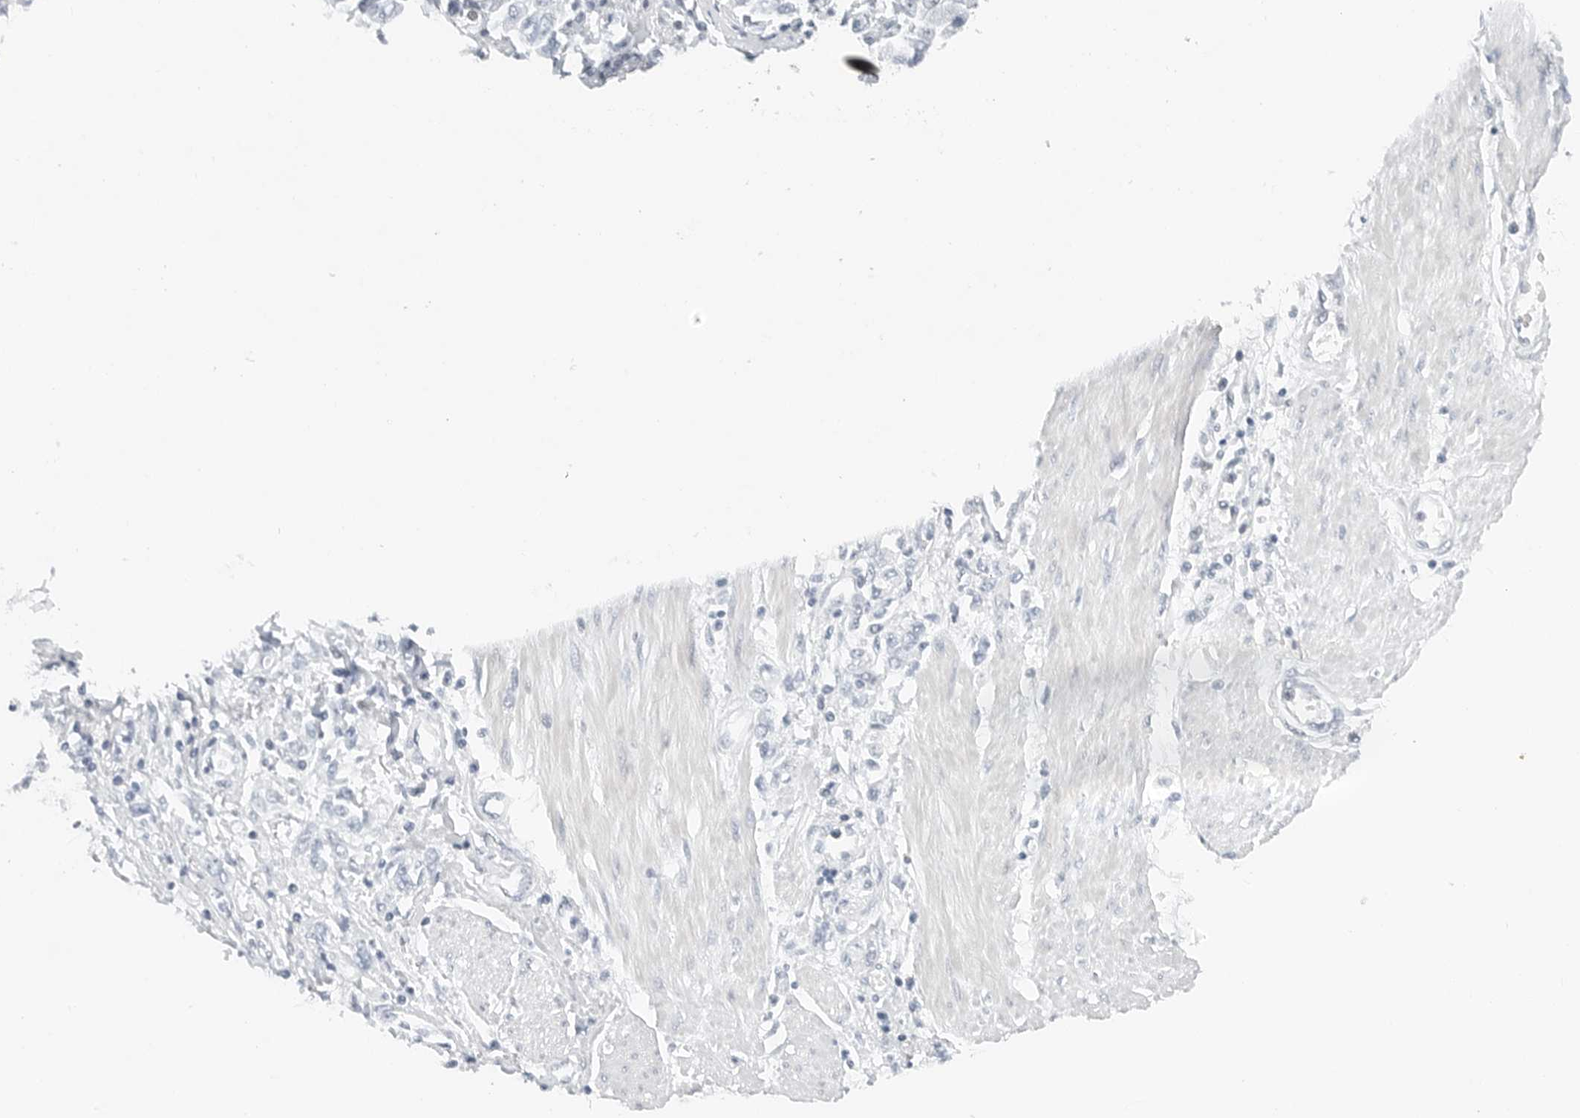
{"staining": {"intensity": "negative", "quantity": "none", "location": "none"}, "tissue": "stomach cancer", "cell_type": "Tumor cells", "image_type": "cancer", "snomed": [{"axis": "morphology", "description": "Adenocarcinoma, NOS"}, {"axis": "topography", "description": "Stomach"}], "caption": "The image exhibits no significant positivity in tumor cells of stomach cancer. The staining was performed using DAB (3,3'-diaminobenzidine) to visualize the protein expression in brown, while the nuclei were stained in blue with hematoxylin (Magnification: 20x).", "gene": "NTMT2", "patient": {"sex": "female", "age": 76}}